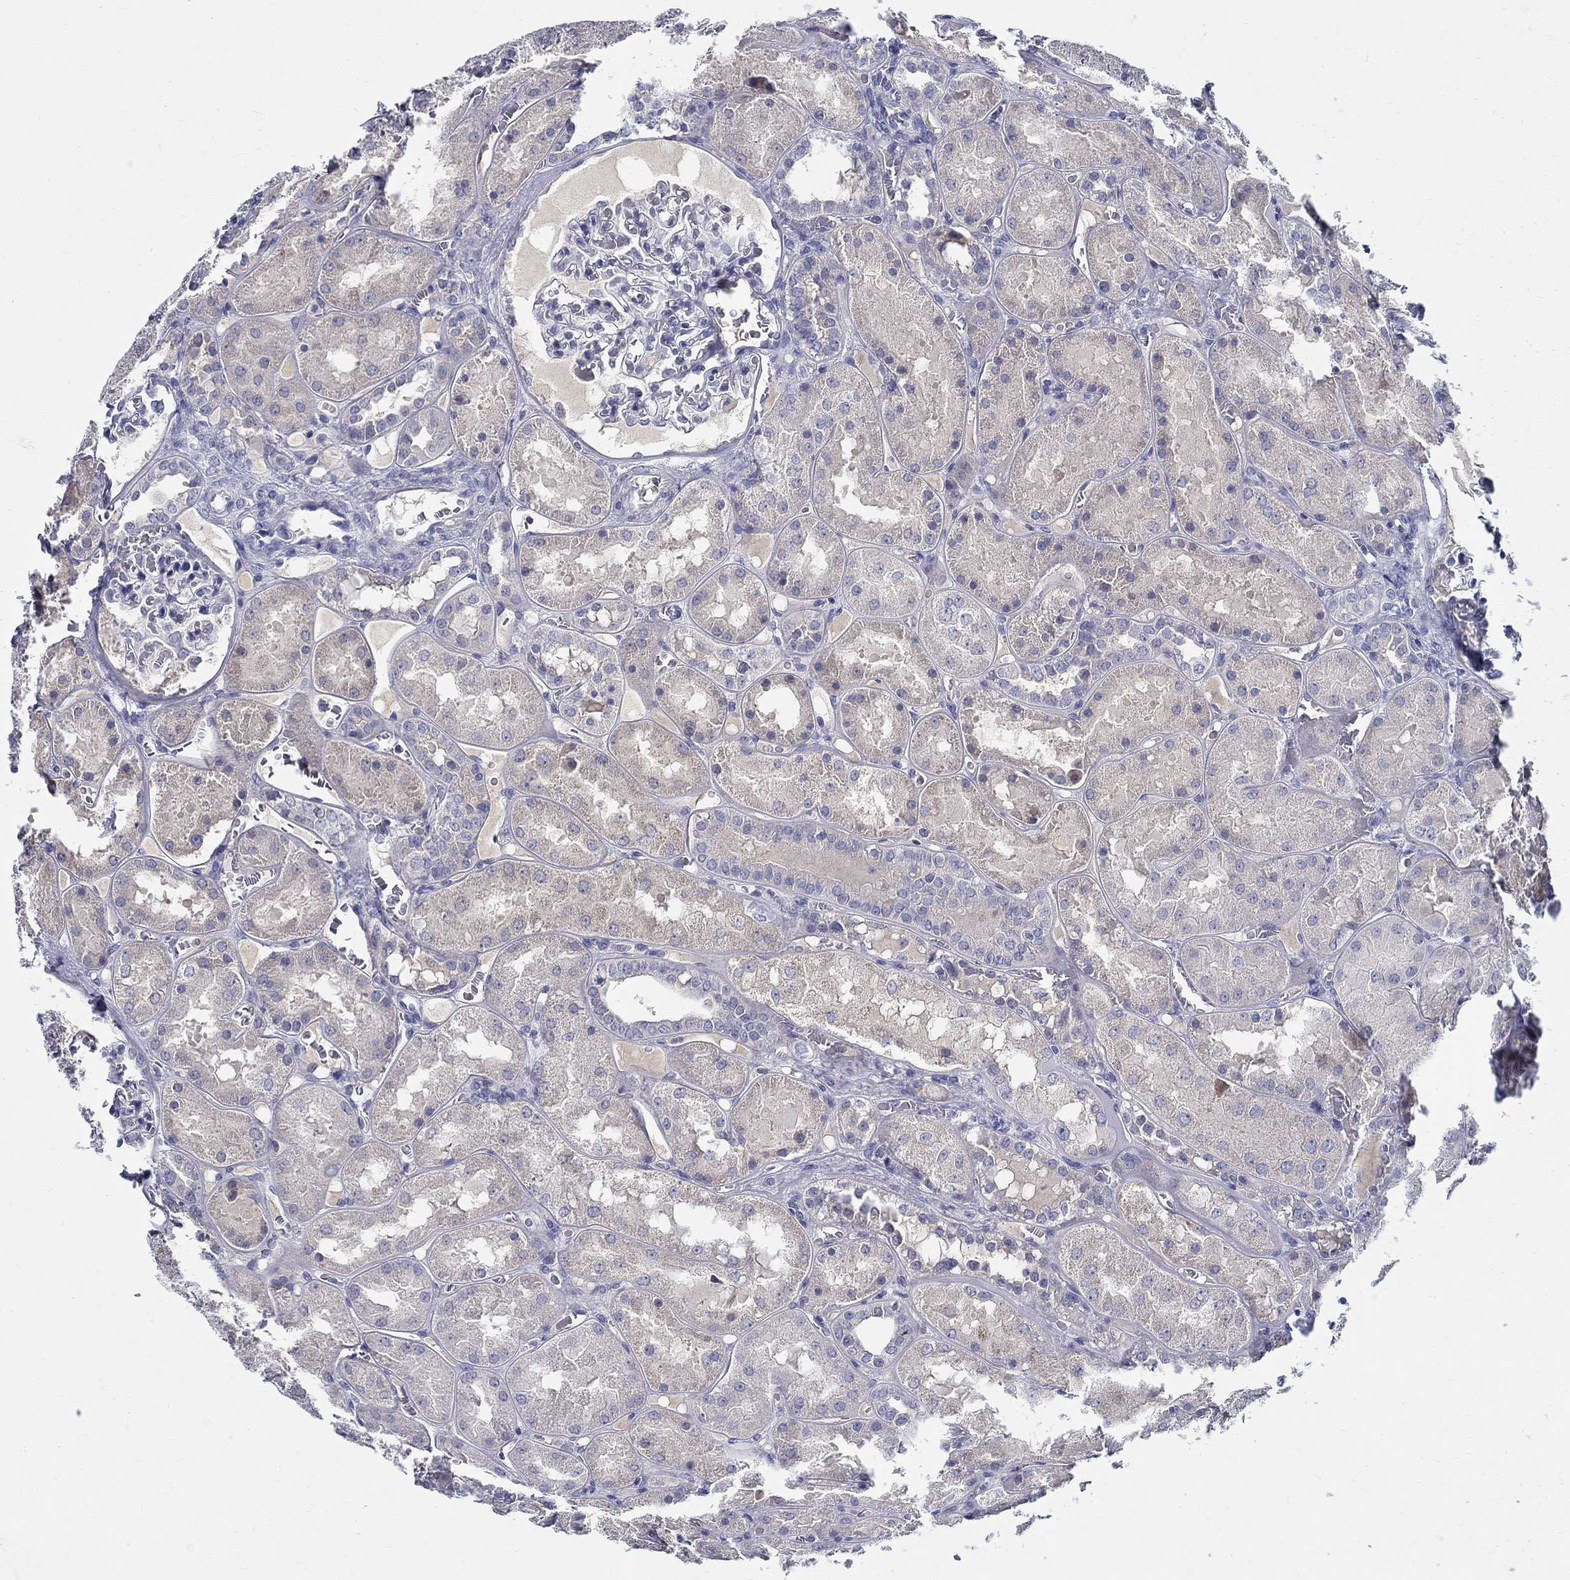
{"staining": {"intensity": "negative", "quantity": "none", "location": "none"}, "tissue": "kidney", "cell_type": "Cells in glomeruli", "image_type": "normal", "snomed": [{"axis": "morphology", "description": "Normal tissue, NOS"}, {"axis": "topography", "description": "Kidney"}], "caption": "Immunohistochemical staining of unremarkable kidney demonstrates no significant staining in cells in glomeruli. The staining was performed using DAB (3,3'-diaminobenzidine) to visualize the protein expression in brown, while the nuclei were stained in blue with hematoxylin (Magnification: 20x).", "gene": "CRYGA", "patient": {"sex": "male", "age": 73}}